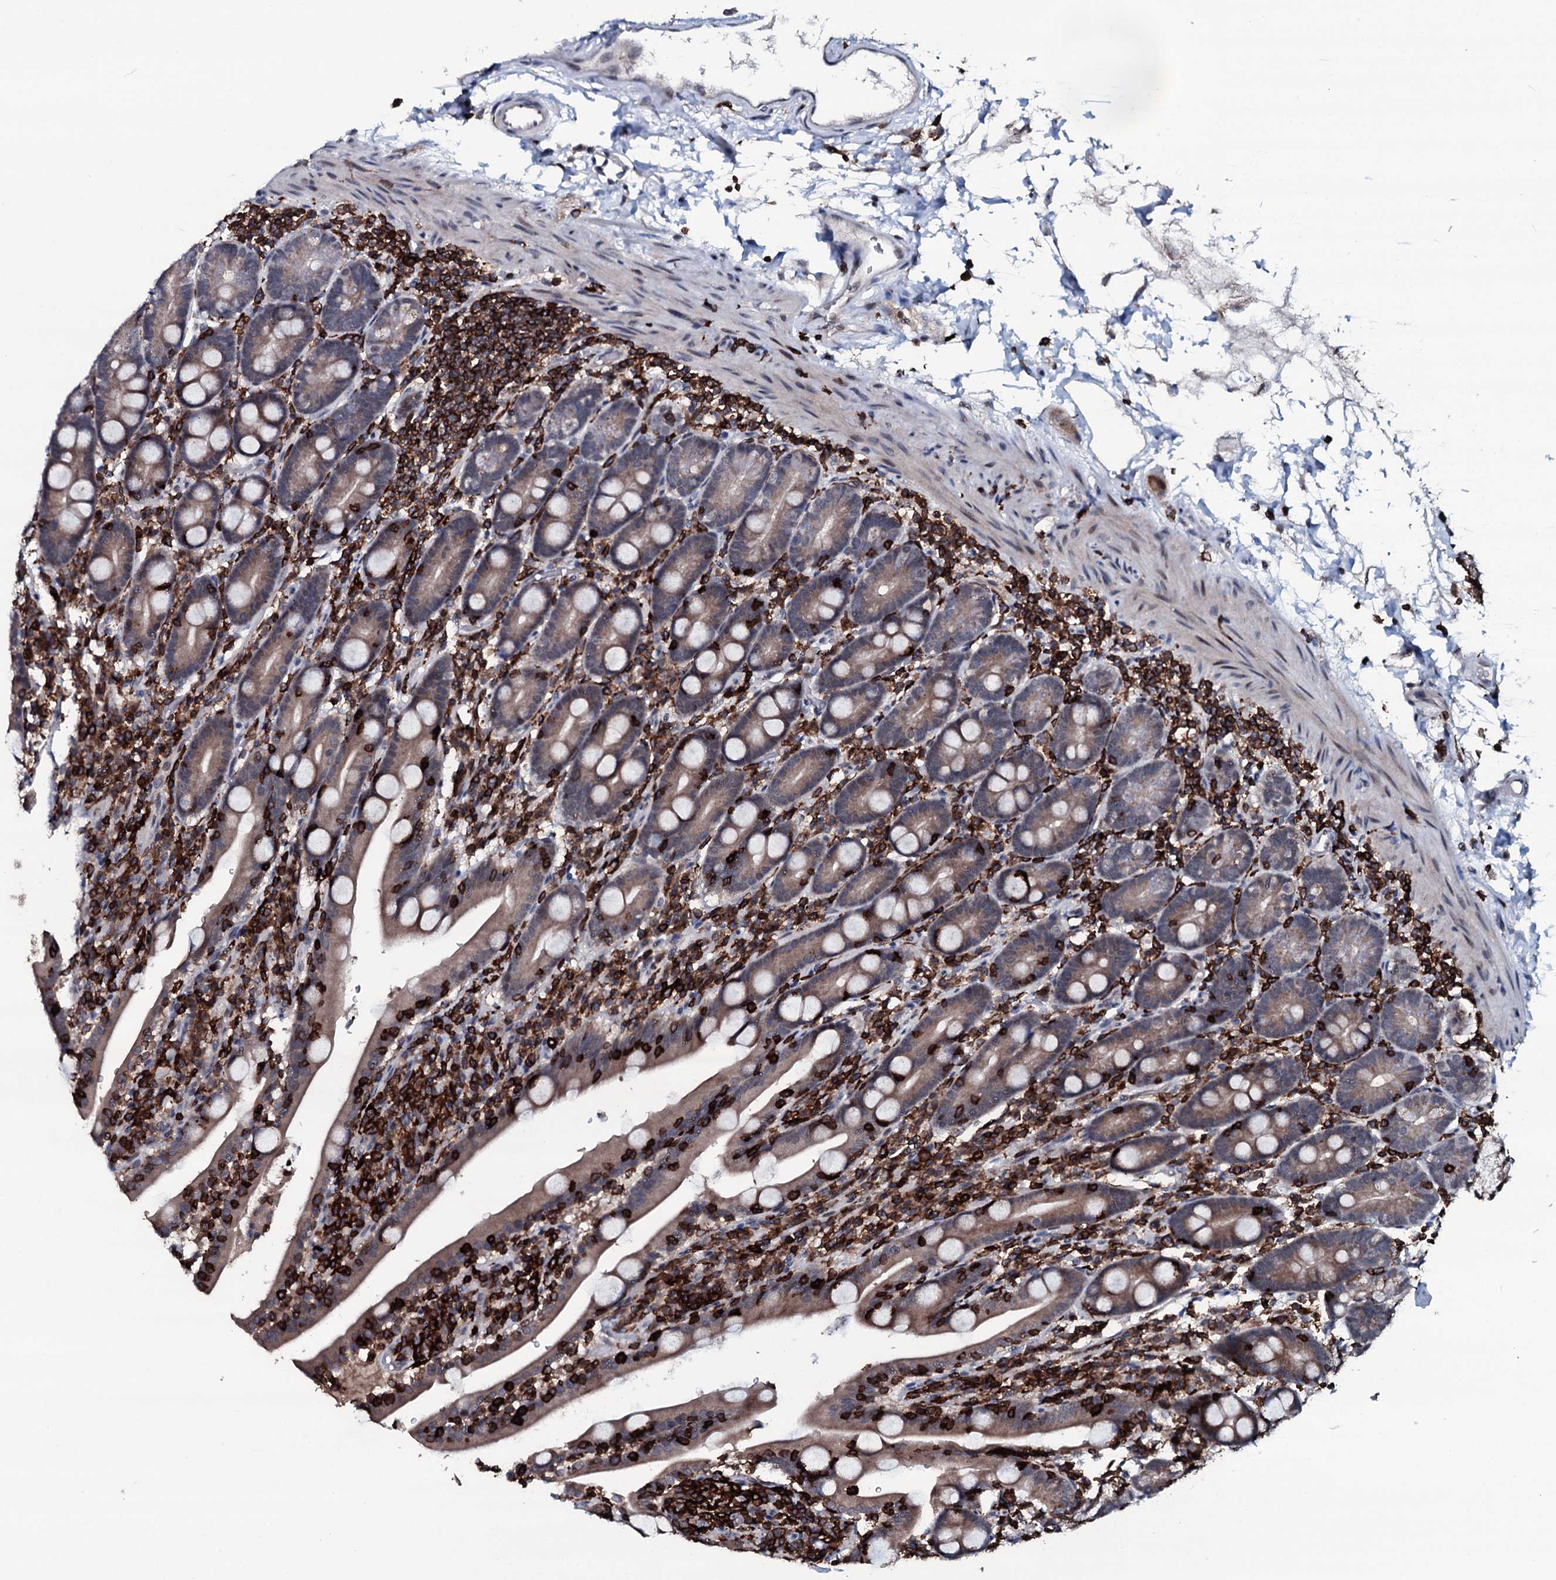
{"staining": {"intensity": "moderate", "quantity": "25%-75%", "location": "cytoplasmic/membranous"}, "tissue": "duodenum", "cell_type": "Glandular cells", "image_type": "normal", "snomed": [{"axis": "morphology", "description": "Normal tissue, NOS"}, {"axis": "topography", "description": "Duodenum"}], "caption": "A micrograph of duodenum stained for a protein shows moderate cytoplasmic/membranous brown staining in glandular cells. The protein is shown in brown color, while the nuclei are stained blue.", "gene": "OGFOD2", "patient": {"sex": "male", "age": 35}}